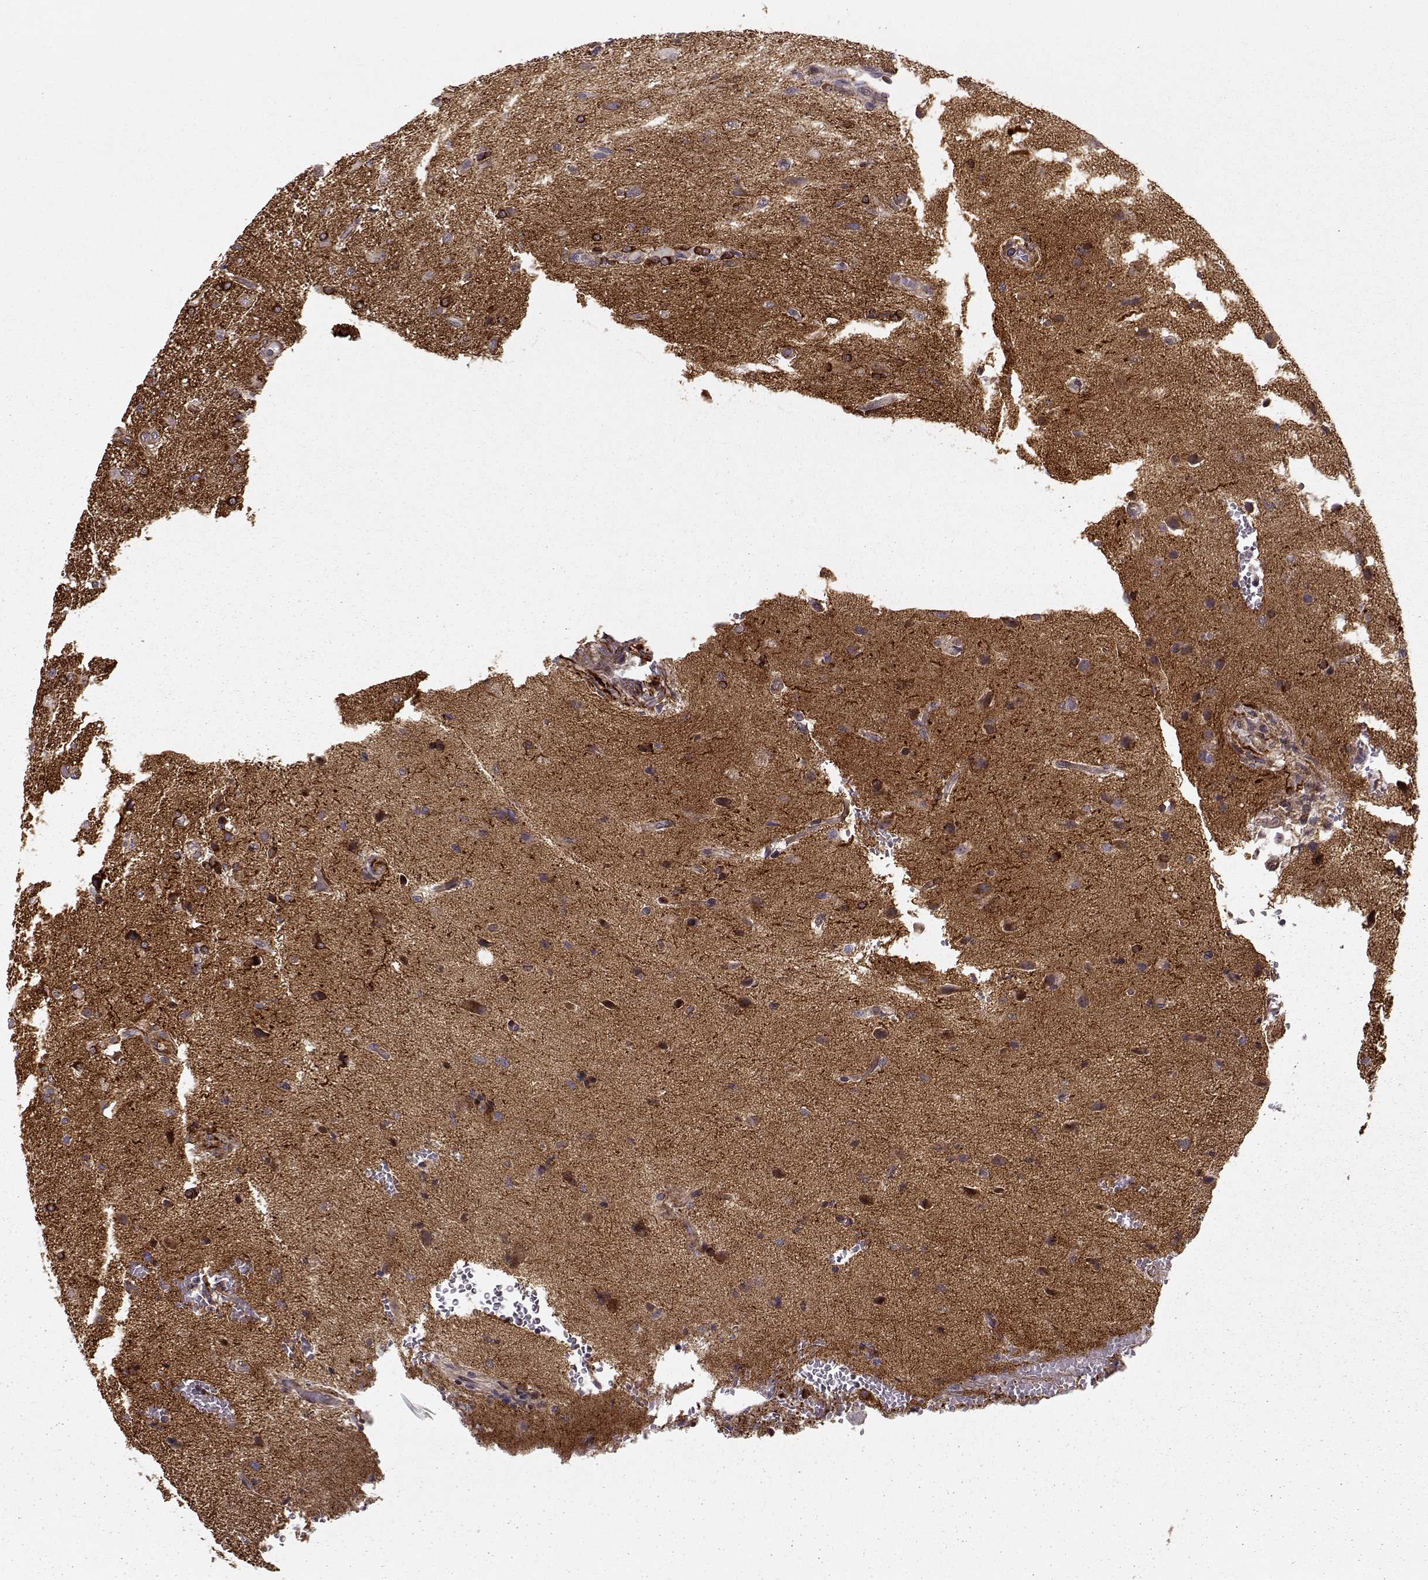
{"staining": {"intensity": "weak", "quantity": ">75%", "location": "cytoplasmic/membranous"}, "tissue": "glioma", "cell_type": "Tumor cells", "image_type": "cancer", "snomed": [{"axis": "morphology", "description": "Glioma, malignant, High grade"}, {"axis": "topography", "description": "Brain"}], "caption": "High-magnification brightfield microscopy of malignant high-grade glioma stained with DAB (brown) and counterstained with hematoxylin (blue). tumor cells exhibit weak cytoplasmic/membranous staining is appreciated in about>75% of cells. The staining was performed using DAB to visualize the protein expression in brown, while the nuclei were stained in blue with hematoxylin (Magnification: 20x).", "gene": "MTR", "patient": {"sex": "male", "age": 68}}